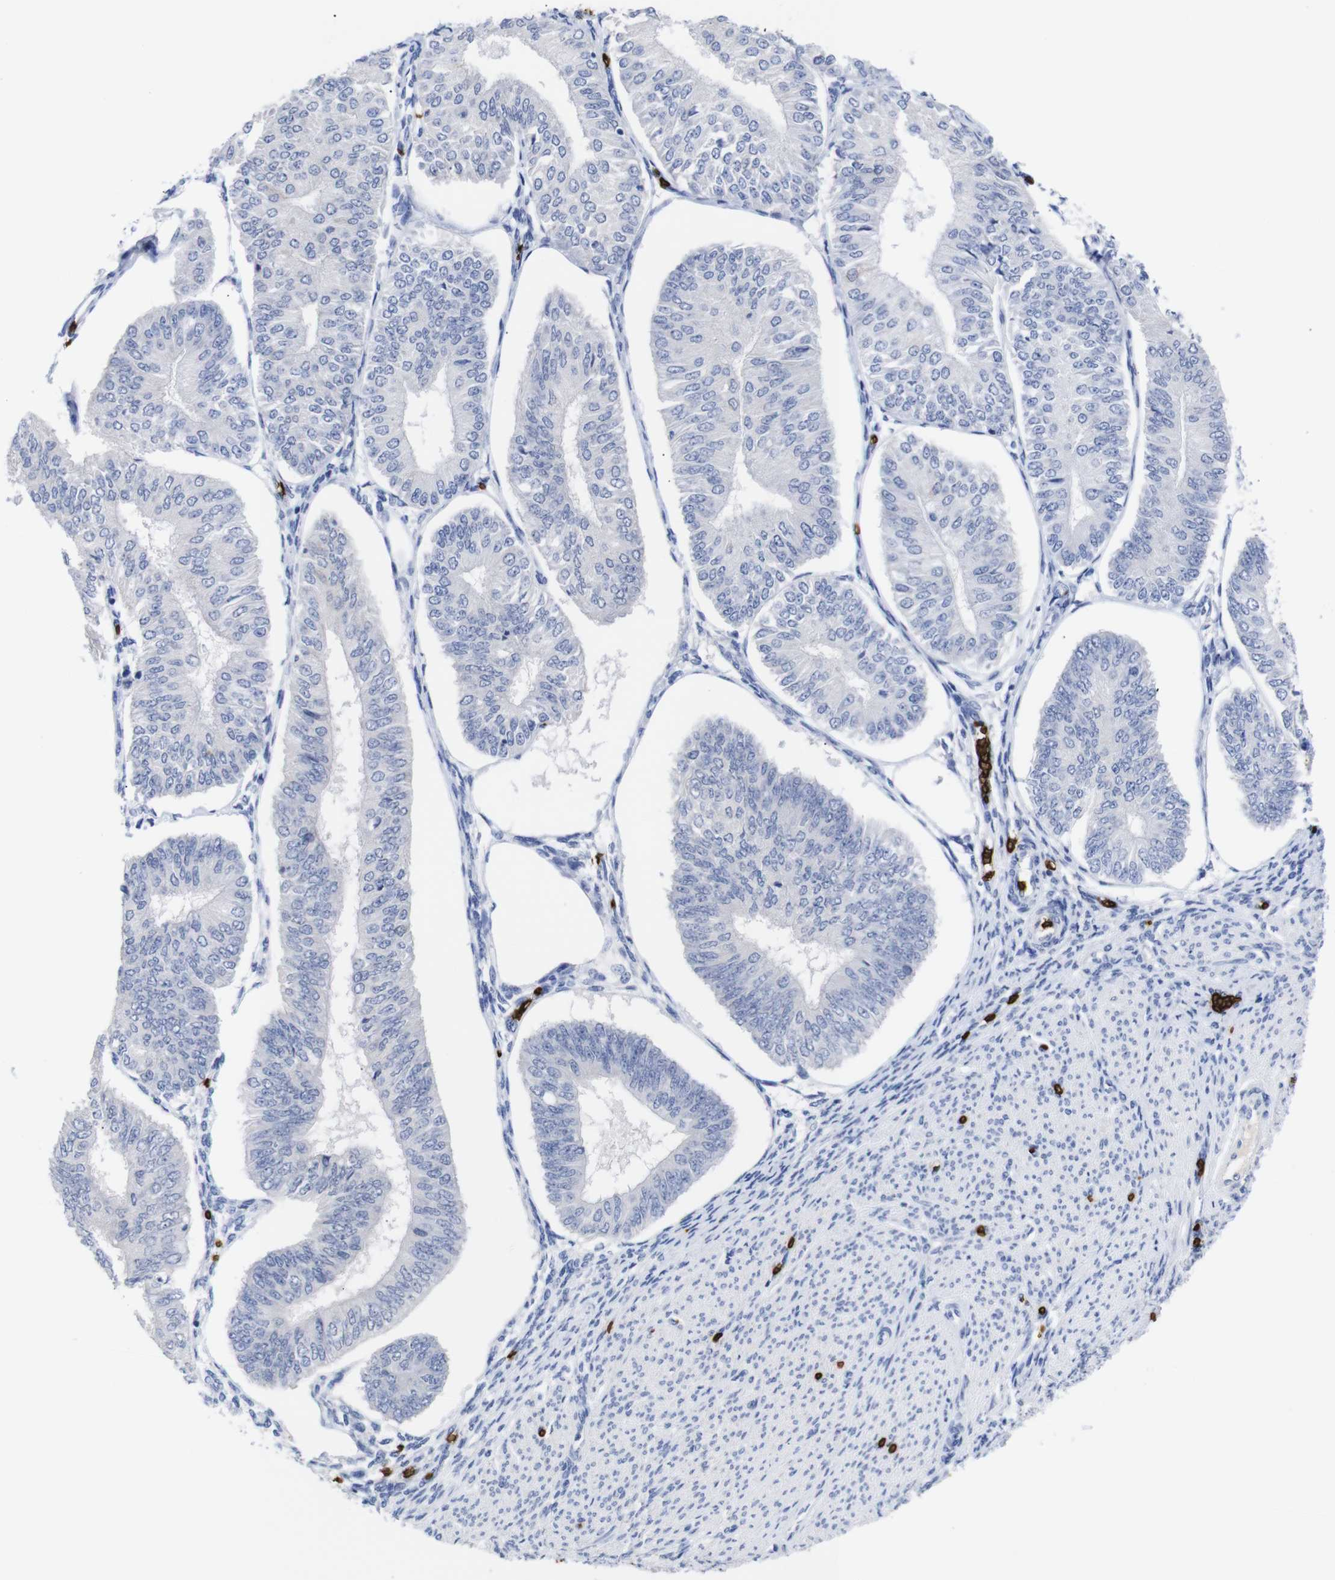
{"staining": {"intensity": "negative", "quantity": "none", "location": "none"}, "tissue": "endometrial cancer", "cell_type": "Tumor cells", "image_type": "cancer", "snomed": [{"axis": "morphology", "description": "Adenocarcinoma, NOS"}, {"axis": "topography", "description": "Endometrium"}], "caption": "This is an immunohistochemistry micrograph of human adenocarcinoma (endometrial). There is no positivity in tumor cells.", "gene": "S1PR2", "patient": {"sex": "female", "age": 58}}